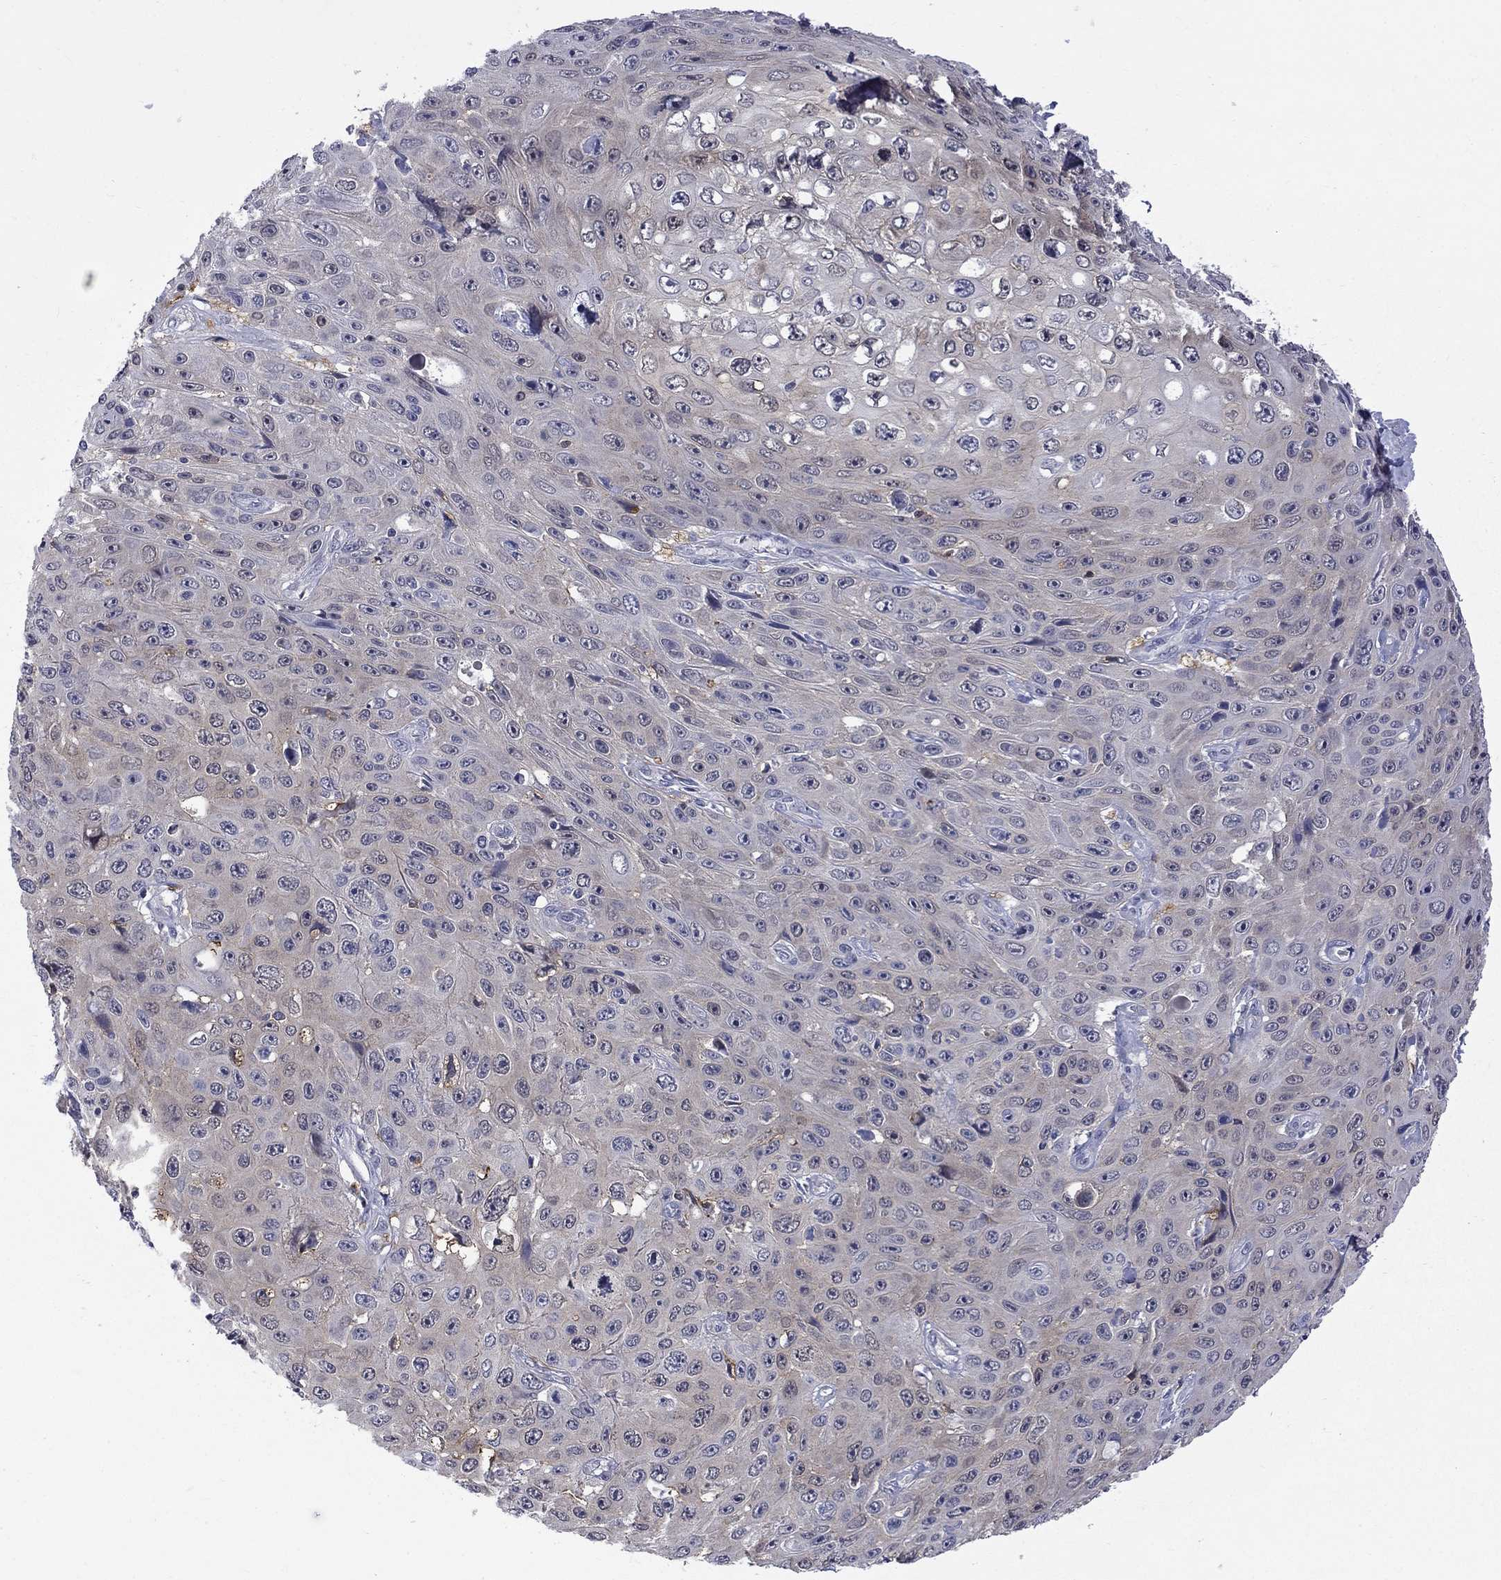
{"staining": {"intensity": "negative", "quantity": "none", "location": "none"}, "tissue": "skin cancer", "cell_type": "Tumor cells", "image_type": "cancer", "snomed": [{"axis": "morphology", "description": "Squamous cell carcinoma, NOS"}, {"axis": "topography", "description": "Skin"}], "caption": "Immunohistochemistry (IHC) image of neoplastic tissue: skin squamous cell carcinoma stained with DAB (3,3'-diaminobenzidine) exhibits no significant protein staining in tumor cells.", "gene": "HKDC1", "patient": {"sex": "male", "age": 82}}